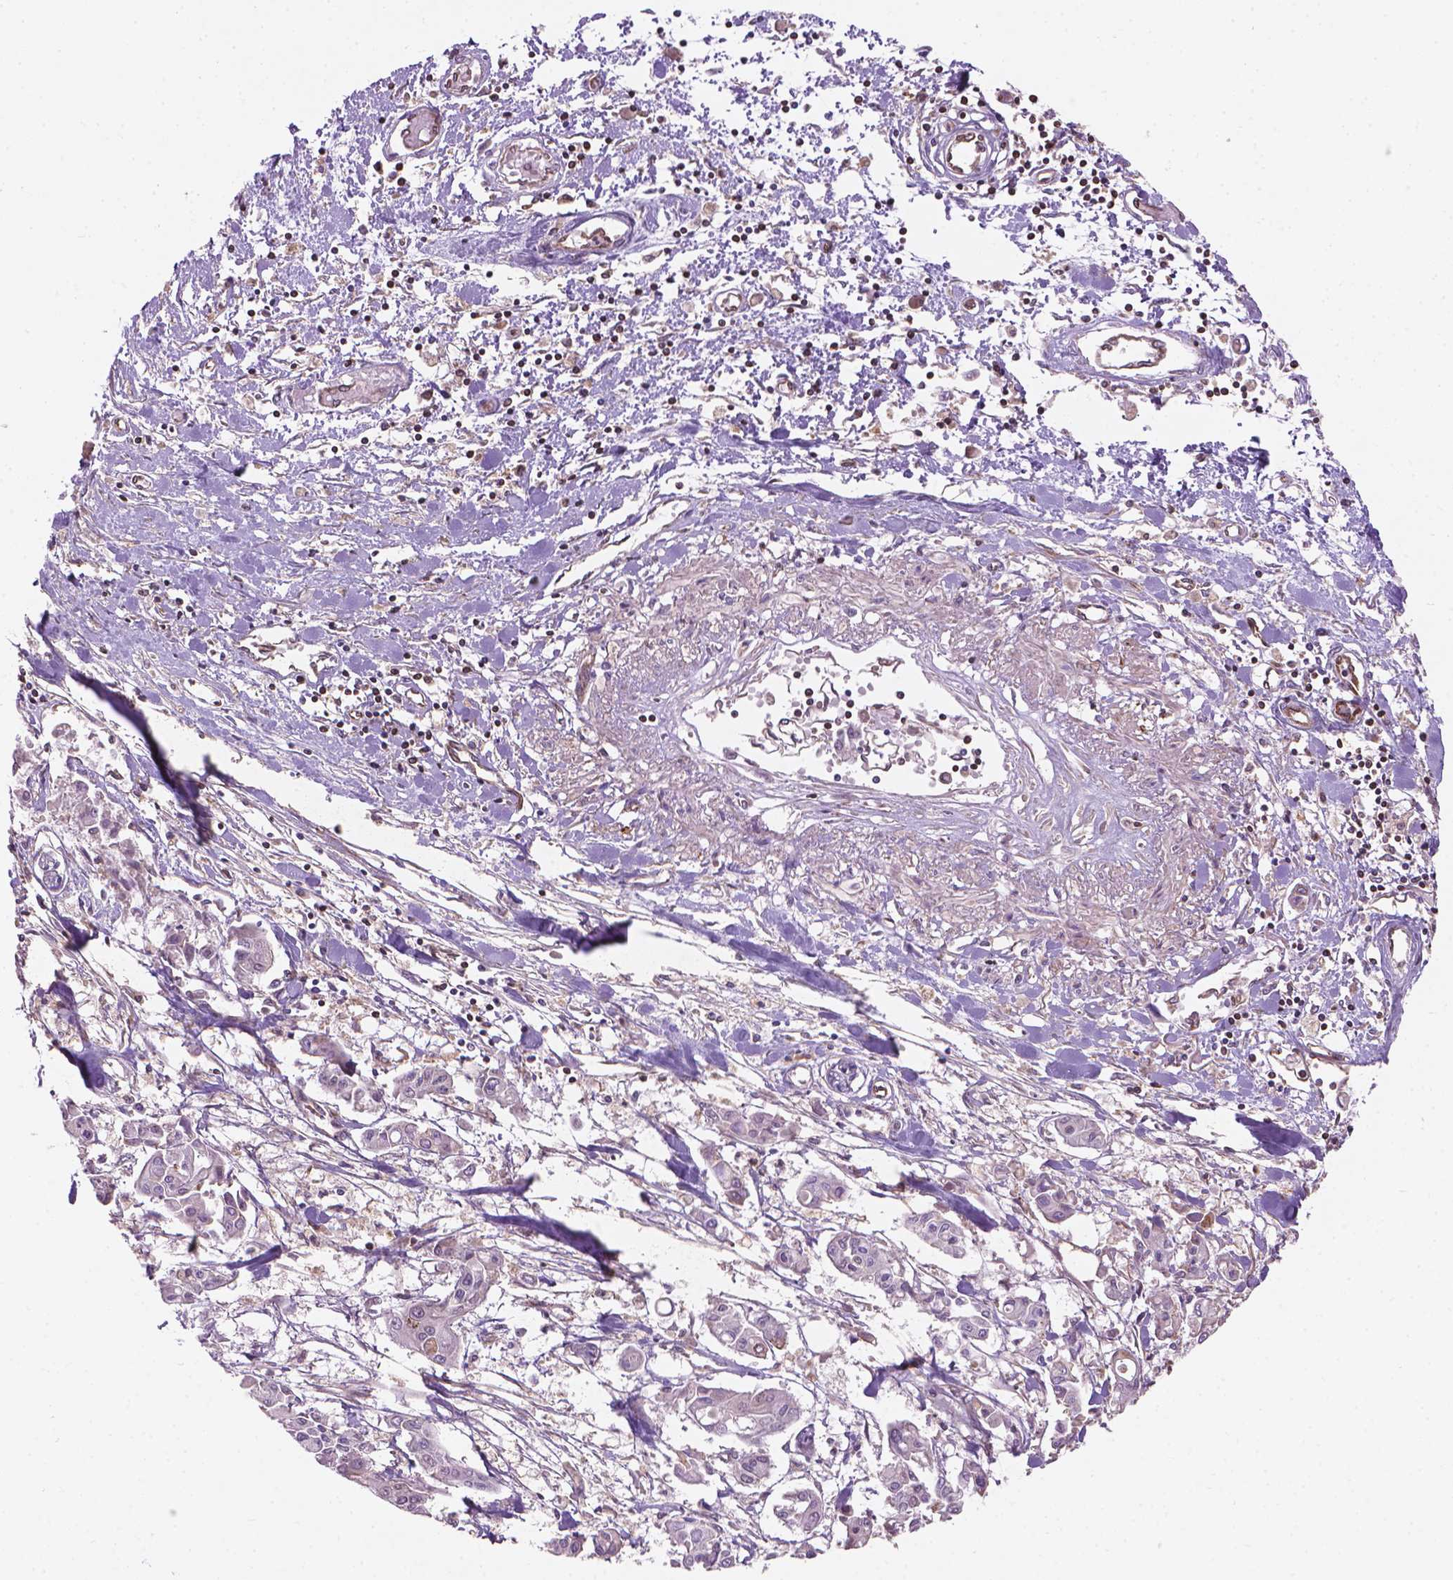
{"staining": {"intensity": "negative", "quantity": "none", "location": "none"}, "tissue": "pancreatic cancer", "cell_type": "Tumor cells", "image_type": "cancer", "snomed": [{"axis": "morphology", "description": "Adenocarcinoma, NOS"}, {"axis": "topography", "description": "Pancreas"}], "caption": "This is an IHC micrograph of pancreatic adenocarcinoma. There is no staining in tumor cells.", "gene": "SMC2", "patient": {"sex": "male", "age": 61}}